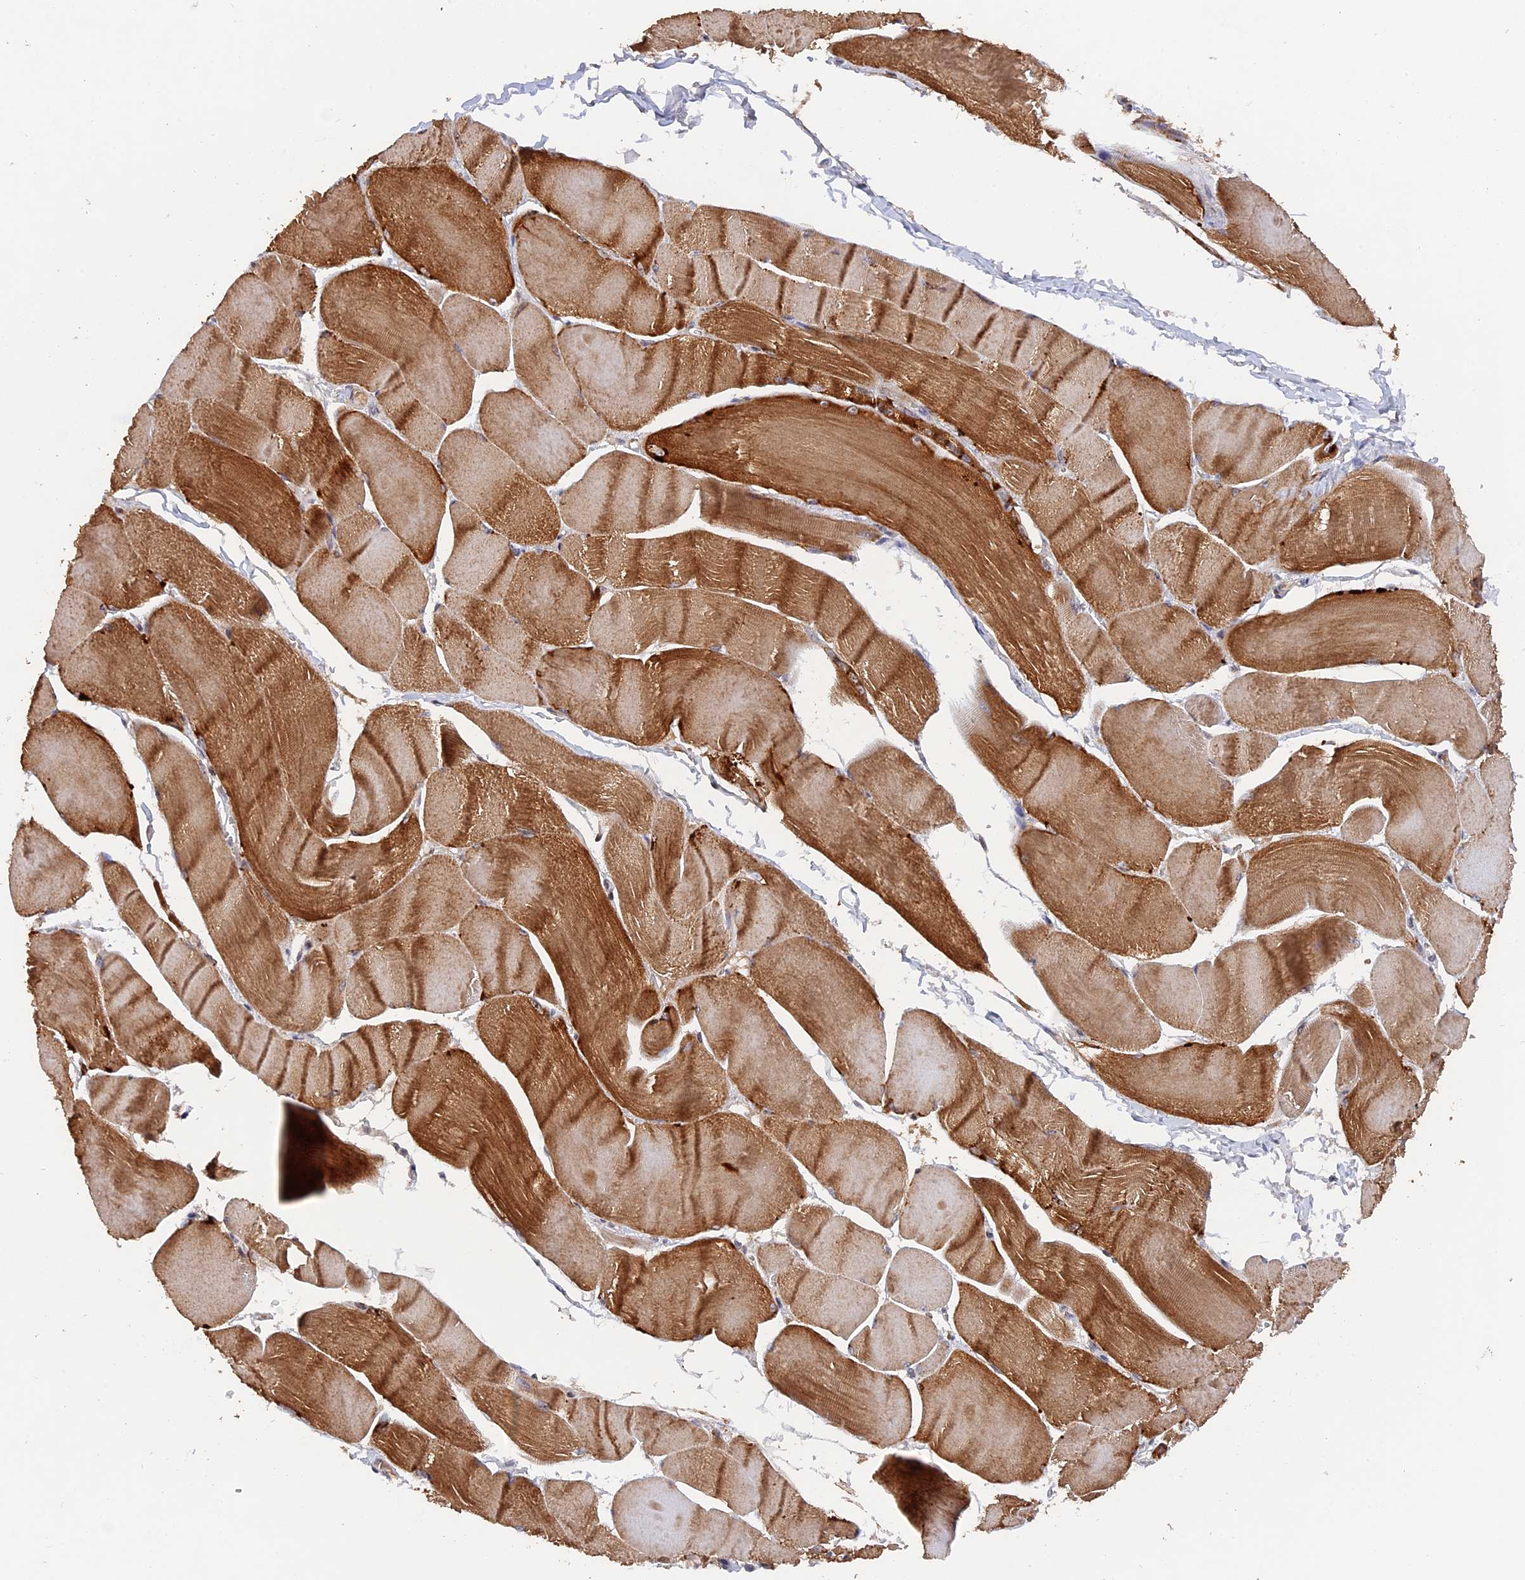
{"staining": {"intensity": "strong", "quantity": ">75%", "location": "cytoplasmic/membranous"}, "tissue": "skeletal muscle", "cell_type": "Myocytes", "image_type": "normal", "snomed": [{"axis": "morphology", "description": "Normal tissue, NOS"}, {"axis": "morphology", "description": "Basal cell carcinoma"}, {"axis": "topography", "description": "Skeletal muscle"}], "caption": "This histopathology image shows immunohistochemistry staining of unremarkable human skeletal muscle, with high strong cytoplasmic/membranous expression in about >75% of myocytes.", "gene": "MPV17L", "patient": {"sex": "female", "age": 64}}